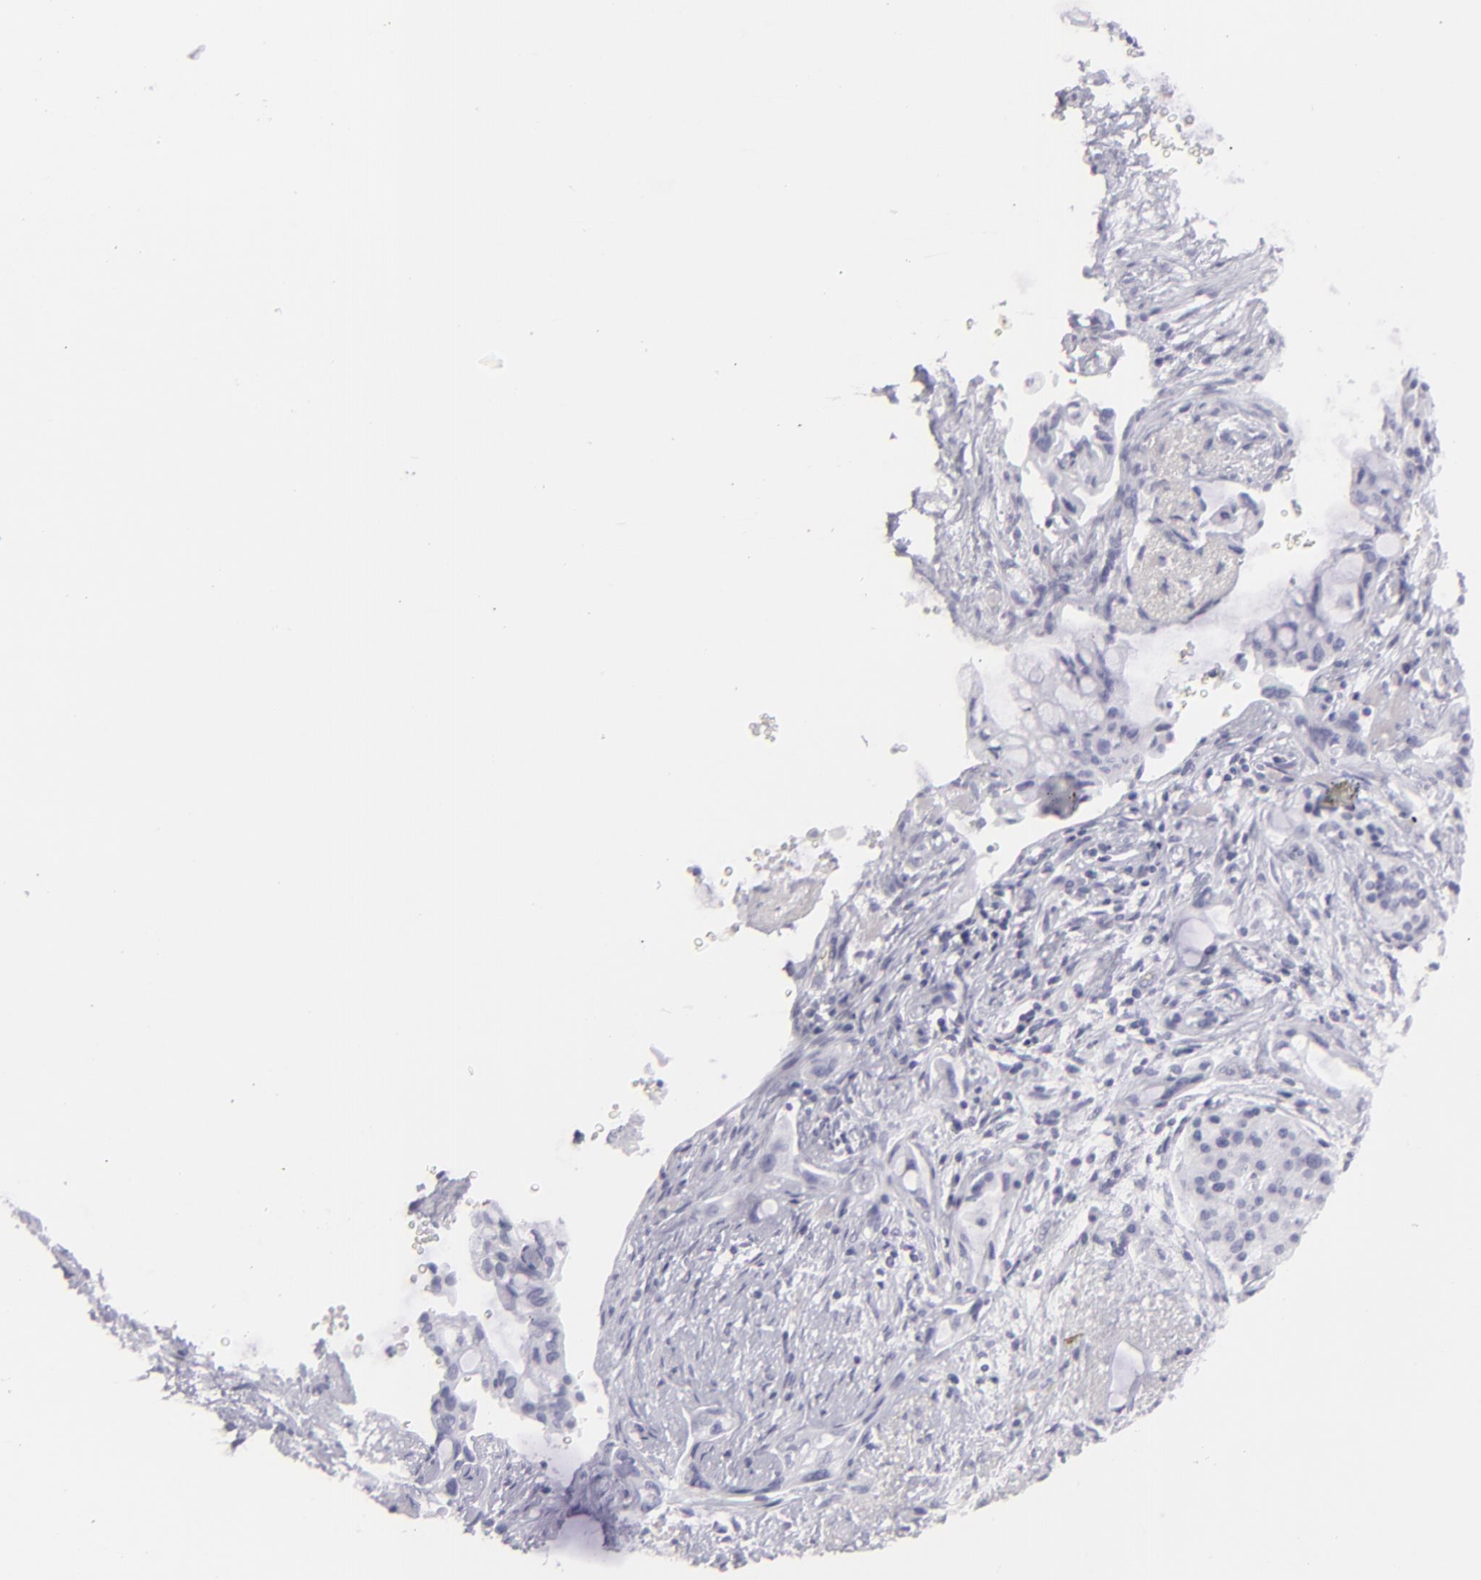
{"staining": {"intensity": "negative", "quantity": "none", "location": "none"}, "tissue": "pancreatic cancer", "cell_type": "Tumor cells", "image_type": "cancer", "snomed": [{"axis": "morphology", "description": "Adenocarcinoma, NOS"}, {"axis": "topography", "description": "Pancreas"}], "caption": "A photomicrograph of adenocarcinoma (pancreatic) stained for a protein exhibits no brown staining in tumor cells.", "gene": "FLG", "patient": {"sex": "female", "age": 70}}